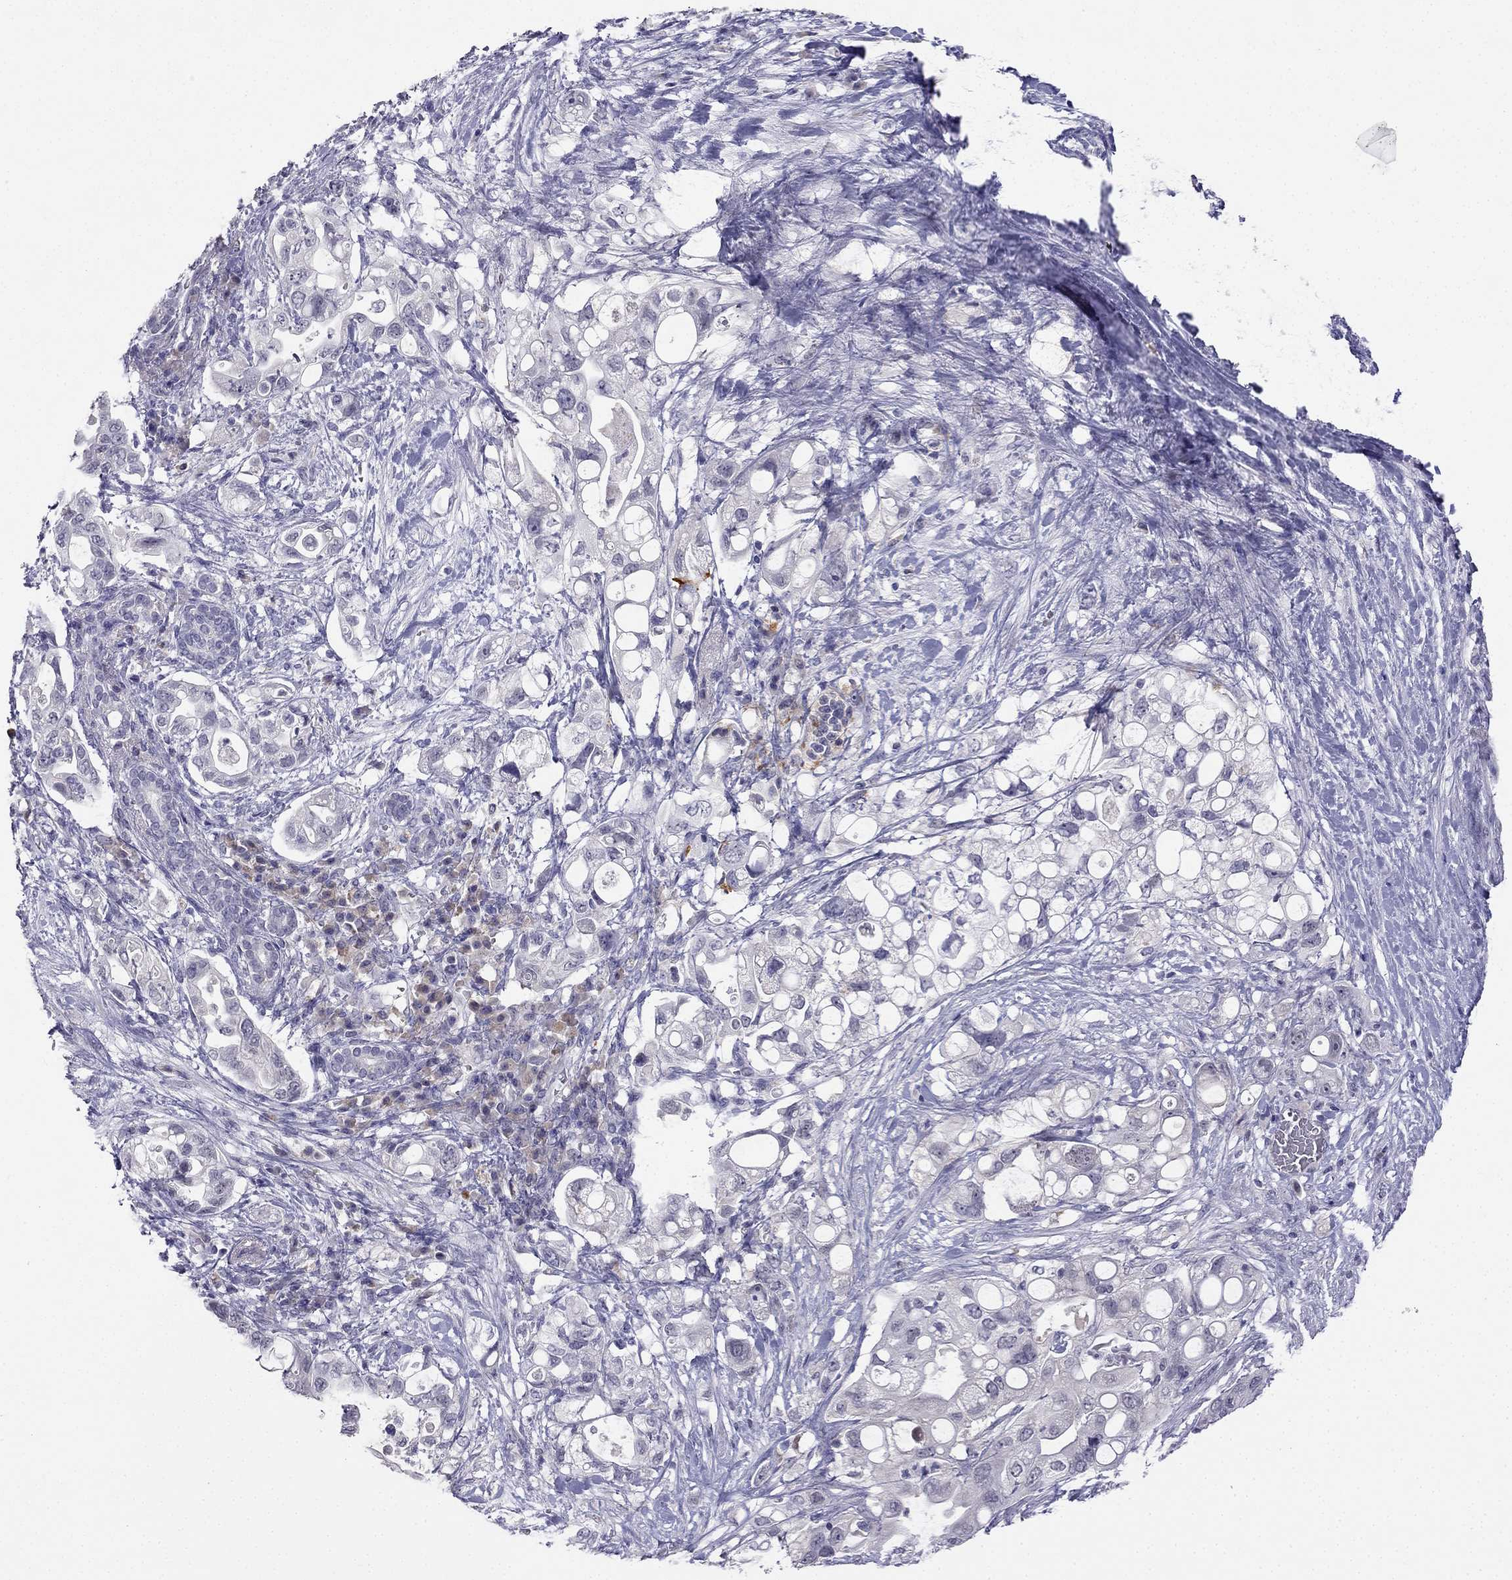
{"staining": {"intensity": "negative", "quantity": "none", "location": "none"}, "tissue": "pancreatic cancer", "cell_type": "Tumor cells", "image_type": "cancer", "snomed": [{"axis": "morphology", "description": "Adenocarcinoma, NOS"}, {"axis": "topography", "description": "Pancreas"}], "caption": "Immunohistochemistry photomicrograph of neoplastic tissue: human adenocarcinoma (pancreatic) stained with DAB (3,3'-diaminobenzidine) displays no significant protein positivity in tumor cells. Nuclei are stained in blue.", "gene": "C16orf89", "patient": {"sex": "female", "age": 72}}